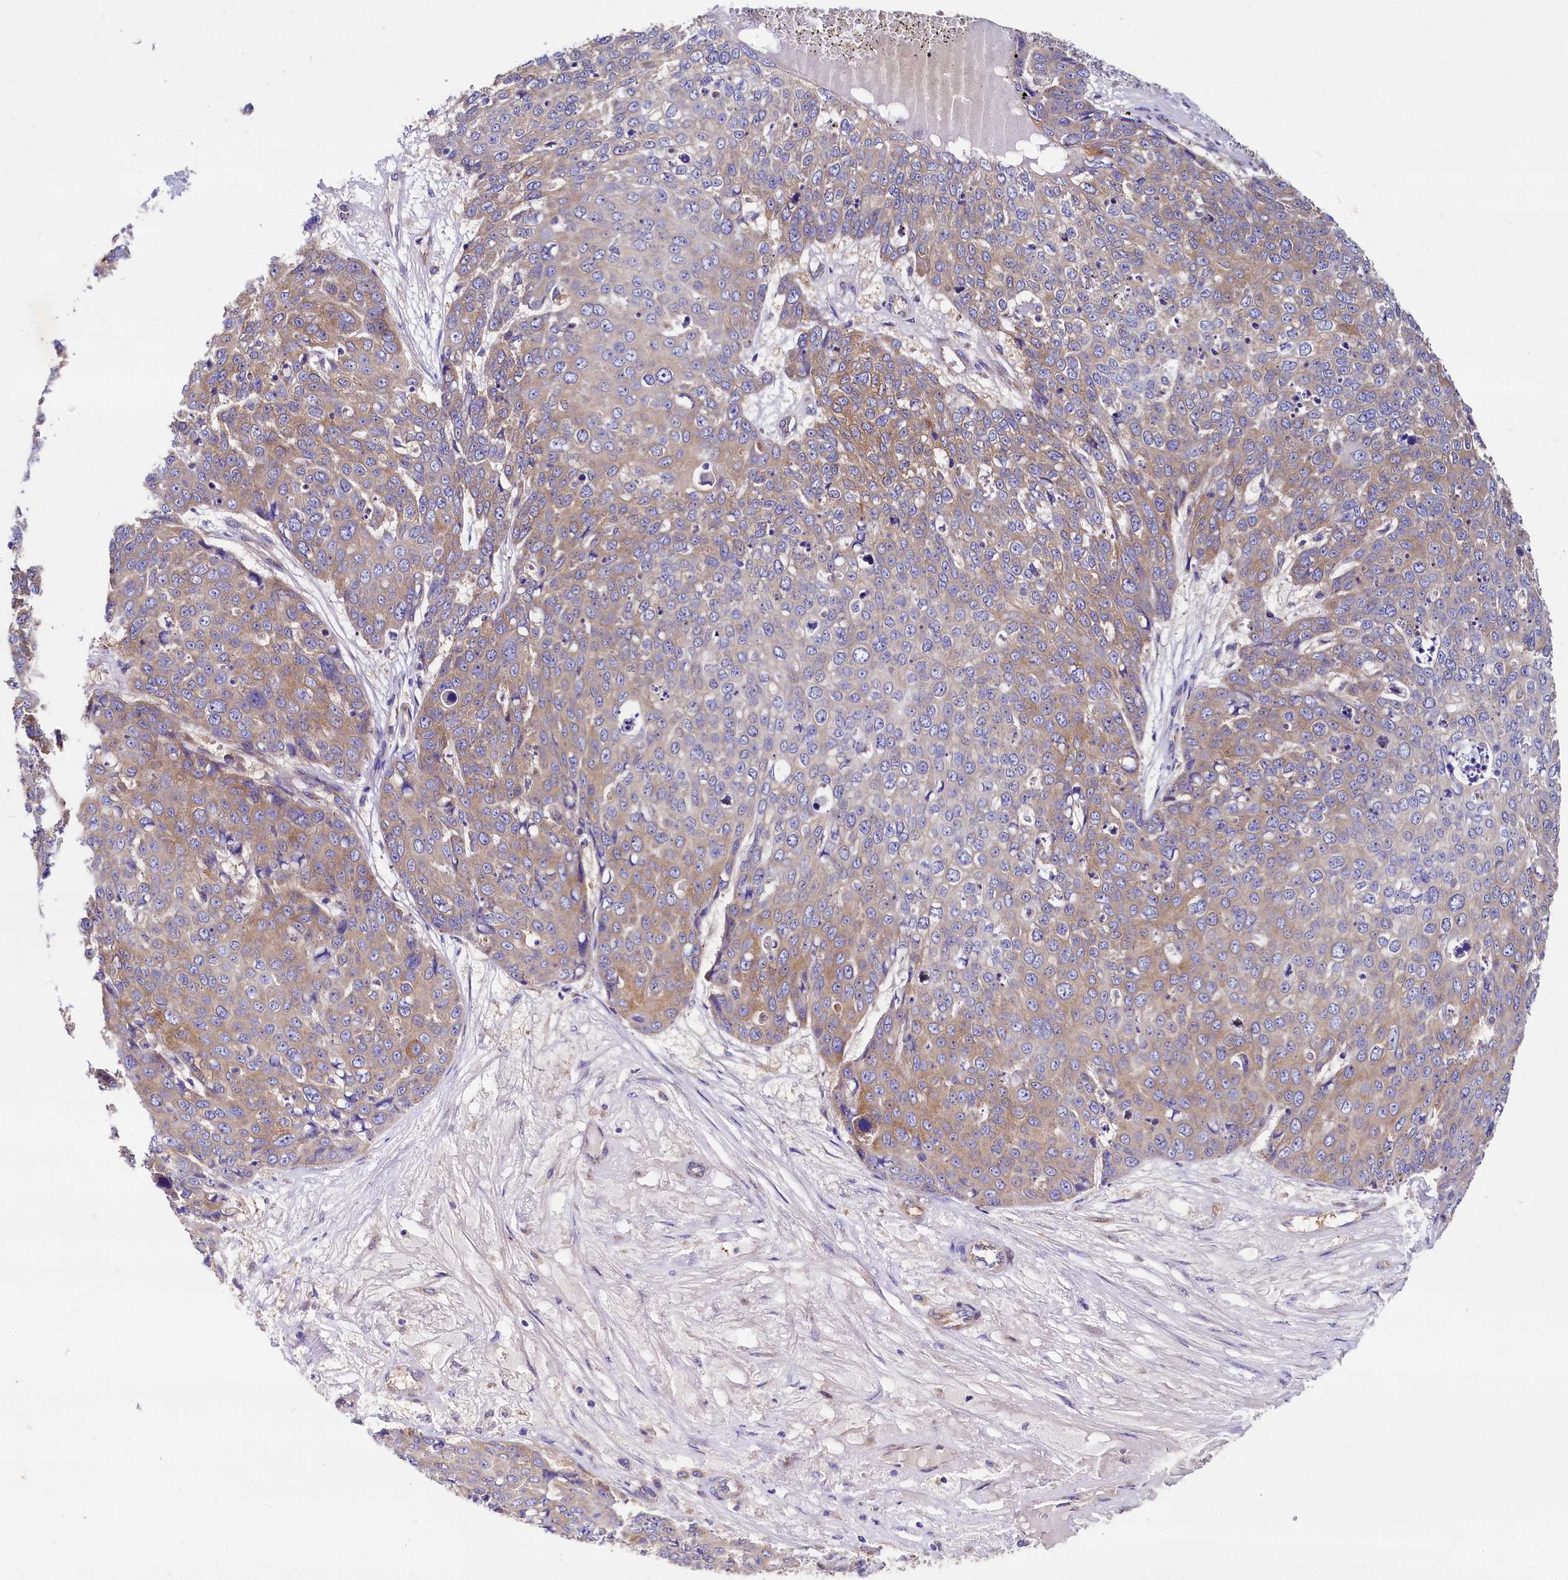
{"staining": {"intensity": "weak", "quantity": "25%-75%", "location": "cytoplasmic/membranous"}, "tissue": "skin cancer", "cell_type": "Tumor cells", "image_type": "cancer", "snomed": [{"axis": "morphology", "description": "Squamous cell carcinoma, NOS"}, {"axis": "topography", "description": "Skin"}], "caption": "IHC (DAB) staining of squamous cell carcinoma (skin) reveals weak cytoplasmic/membranous protein expression in about 25%-75% of tumor cells.", "gene": "QARS1", "patient": {"sex": "male", "age": 71}}